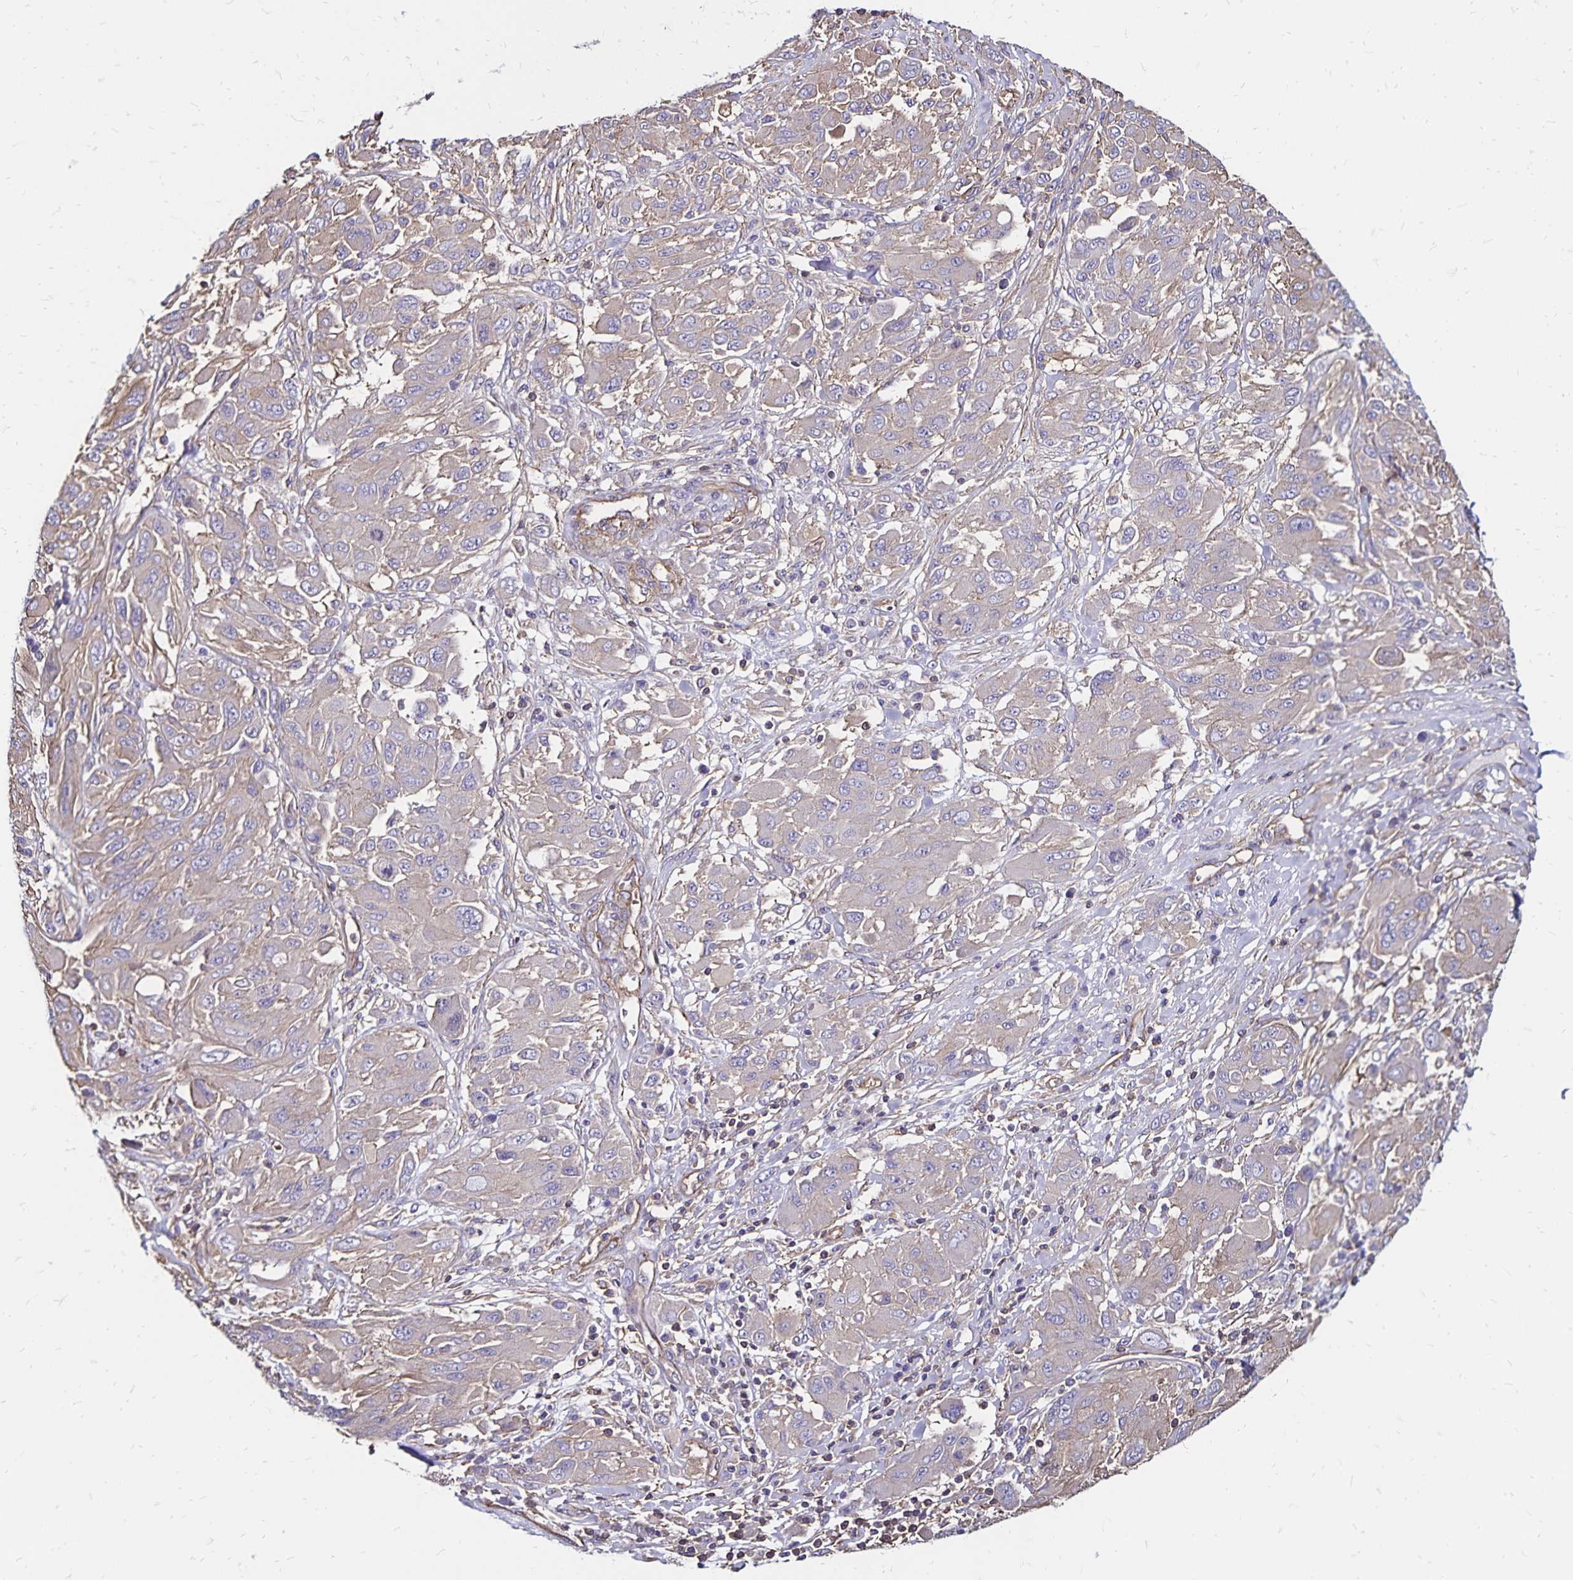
{"staining": {"intensity": "negative", "quantity": "none", "location": "none"}, "tissue": "melanoma", "cell_type": "Tumor cells", "image_type": "cancer", "snomed": [{"axis": "morphology", "description": "Malignant melanoma, NOS"}, {"axis": "topography", "description": "Skin"}], "caption": "Immunohistochemical staining of melanoma displays no significant staining in tumor cells.", "gene": "RPRML", "patient": {"sex": "female", "age": 91}}